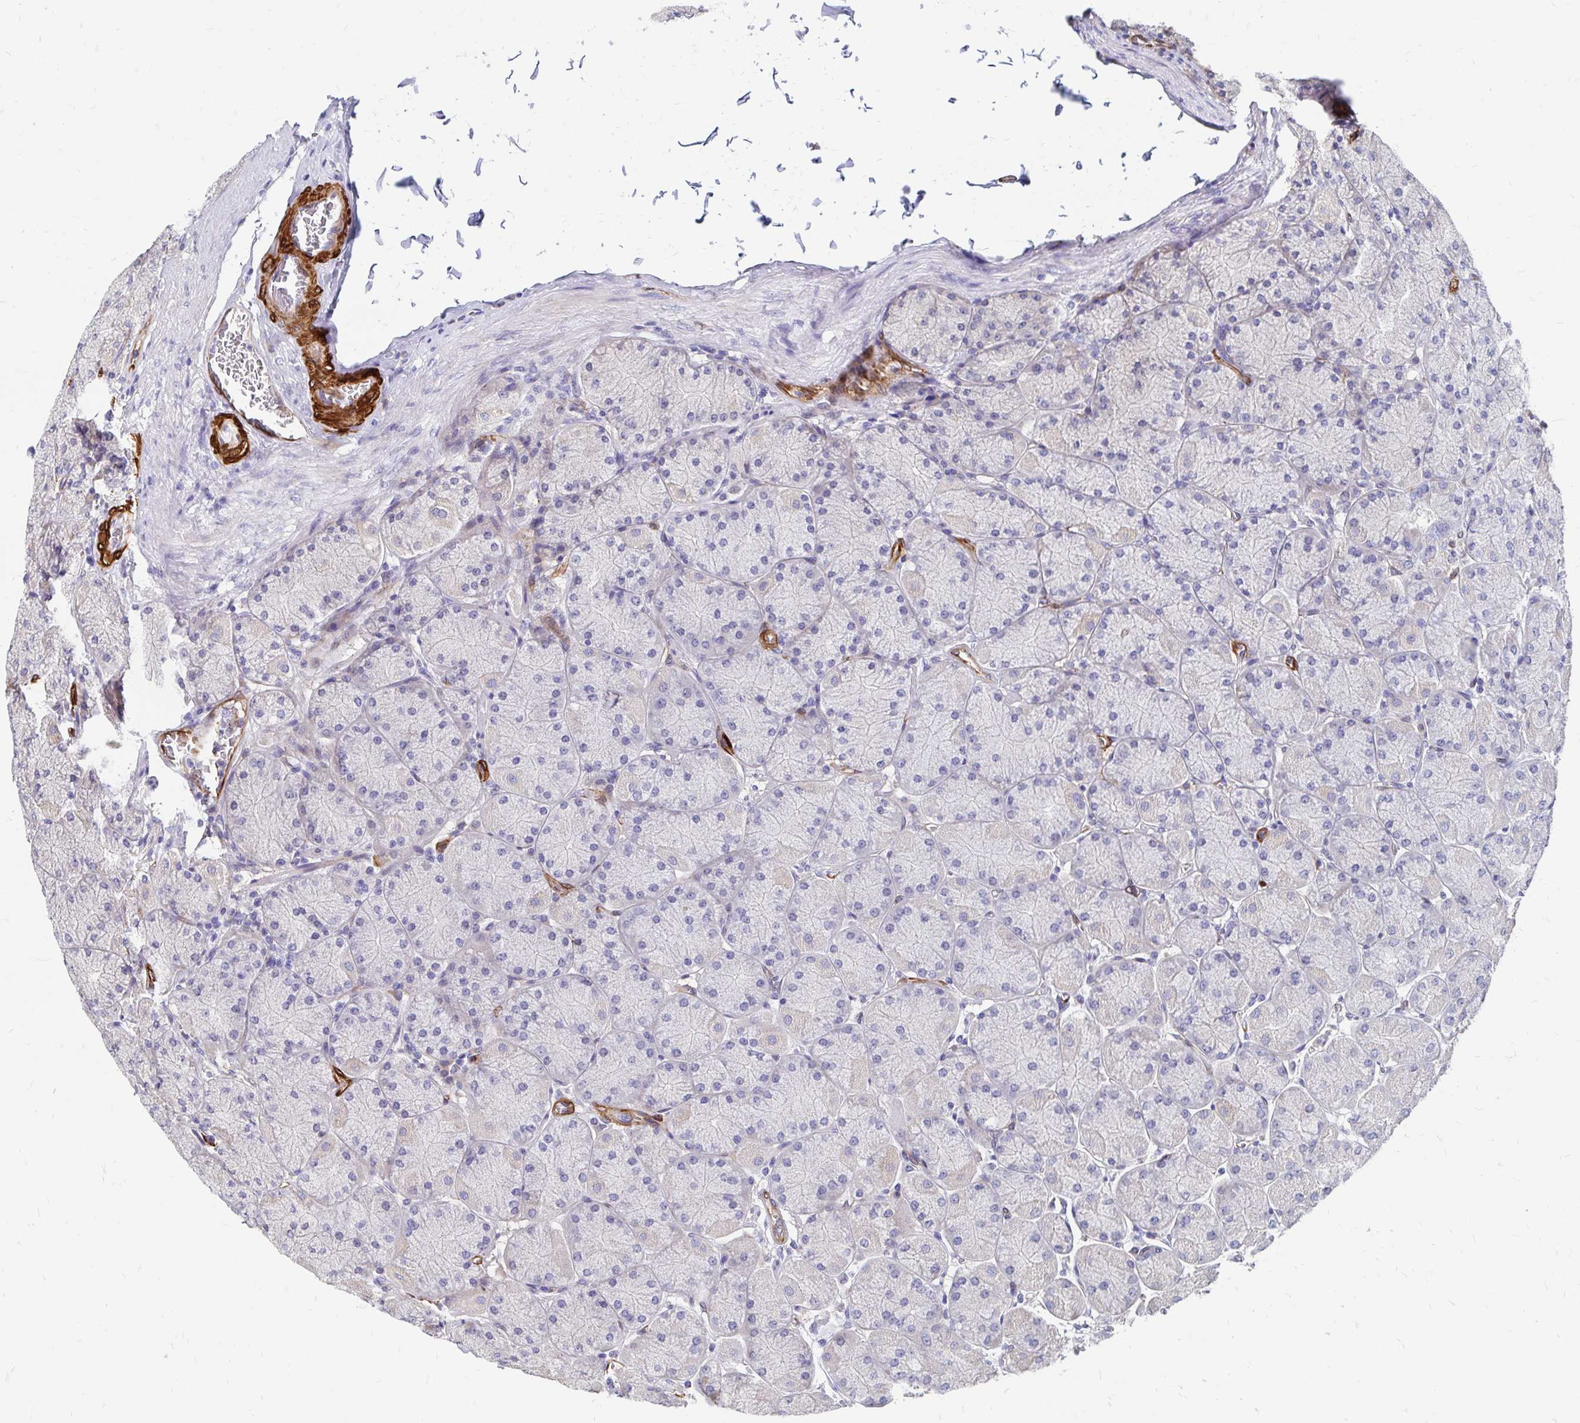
{"staining": {"intensity": "weak", "quantity": "<25%", "location": "cytoplasmic/membranous"}, "tissue": "stomach", "cell_type": "Glandular cells", "image_type": "normal", "snomed": [{"axis": "morphology", "description": "Normal tissue, NOS"}, {"axis": "topography", "description": "Stomach, upper"}], "caption": "Glandular cells show no significant protein staining in benign stomach. Nuclei are stained in blue.", "gene": "CDKL1", "patient": {"sex": "female", "age": 56}}